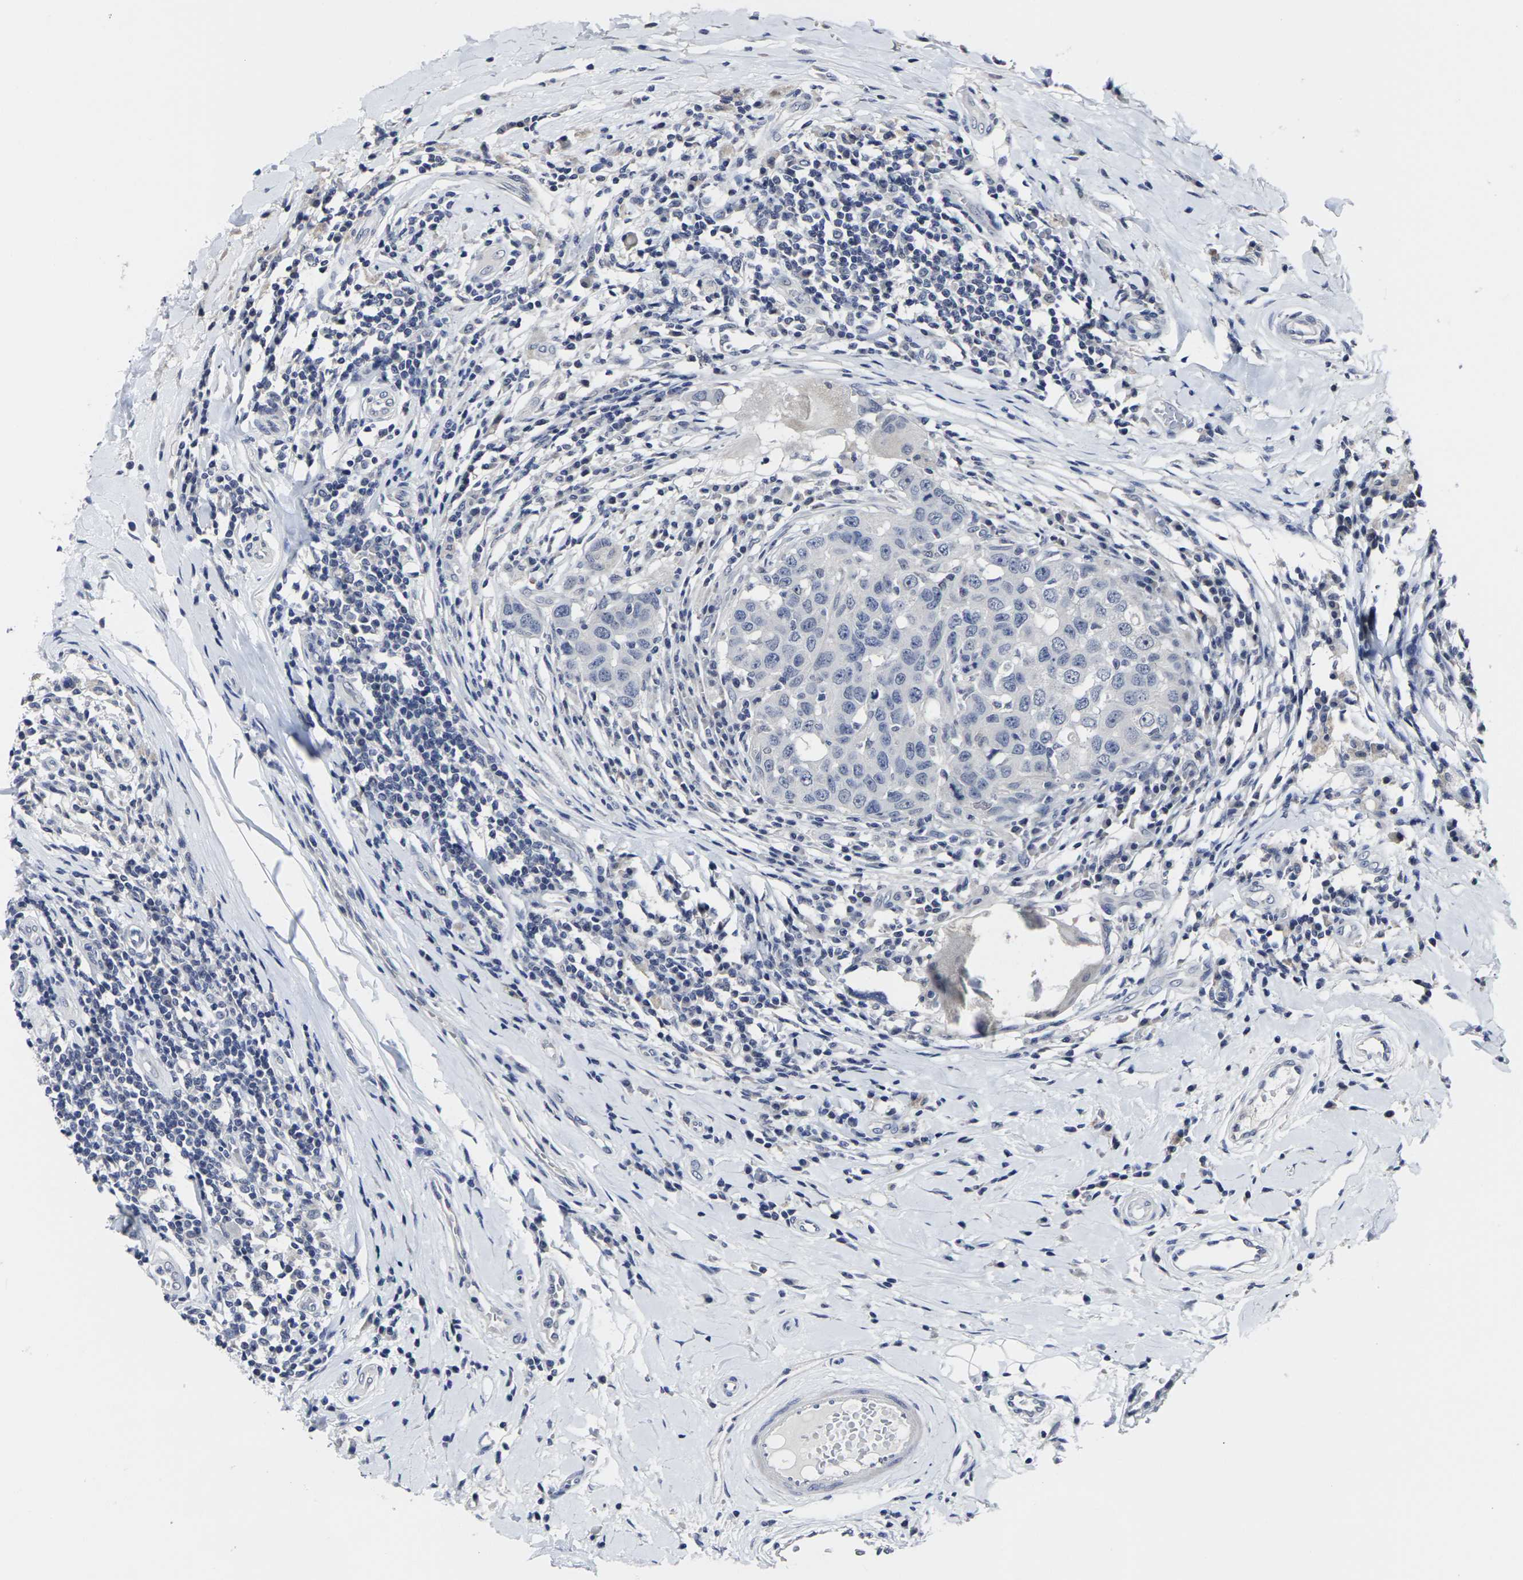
{"staining": {"intensity": "negative", "quantity": "none", "location": "none"}, "tissue": "breast cancer", "cell_type": "Tumor cells", "image_type": "cancer", "snomed": [{"axis": "morphology", "description": "Duct carcinoma"}, {"axis": "topography", "description": "Breast"}], "caption": "This is an IHC micrograph of human breast invasive ductal carcinoma. There is no expression in tumor cells.", "gene": "MSANTD4", "patient": {"sex": "female", "age": 27}}